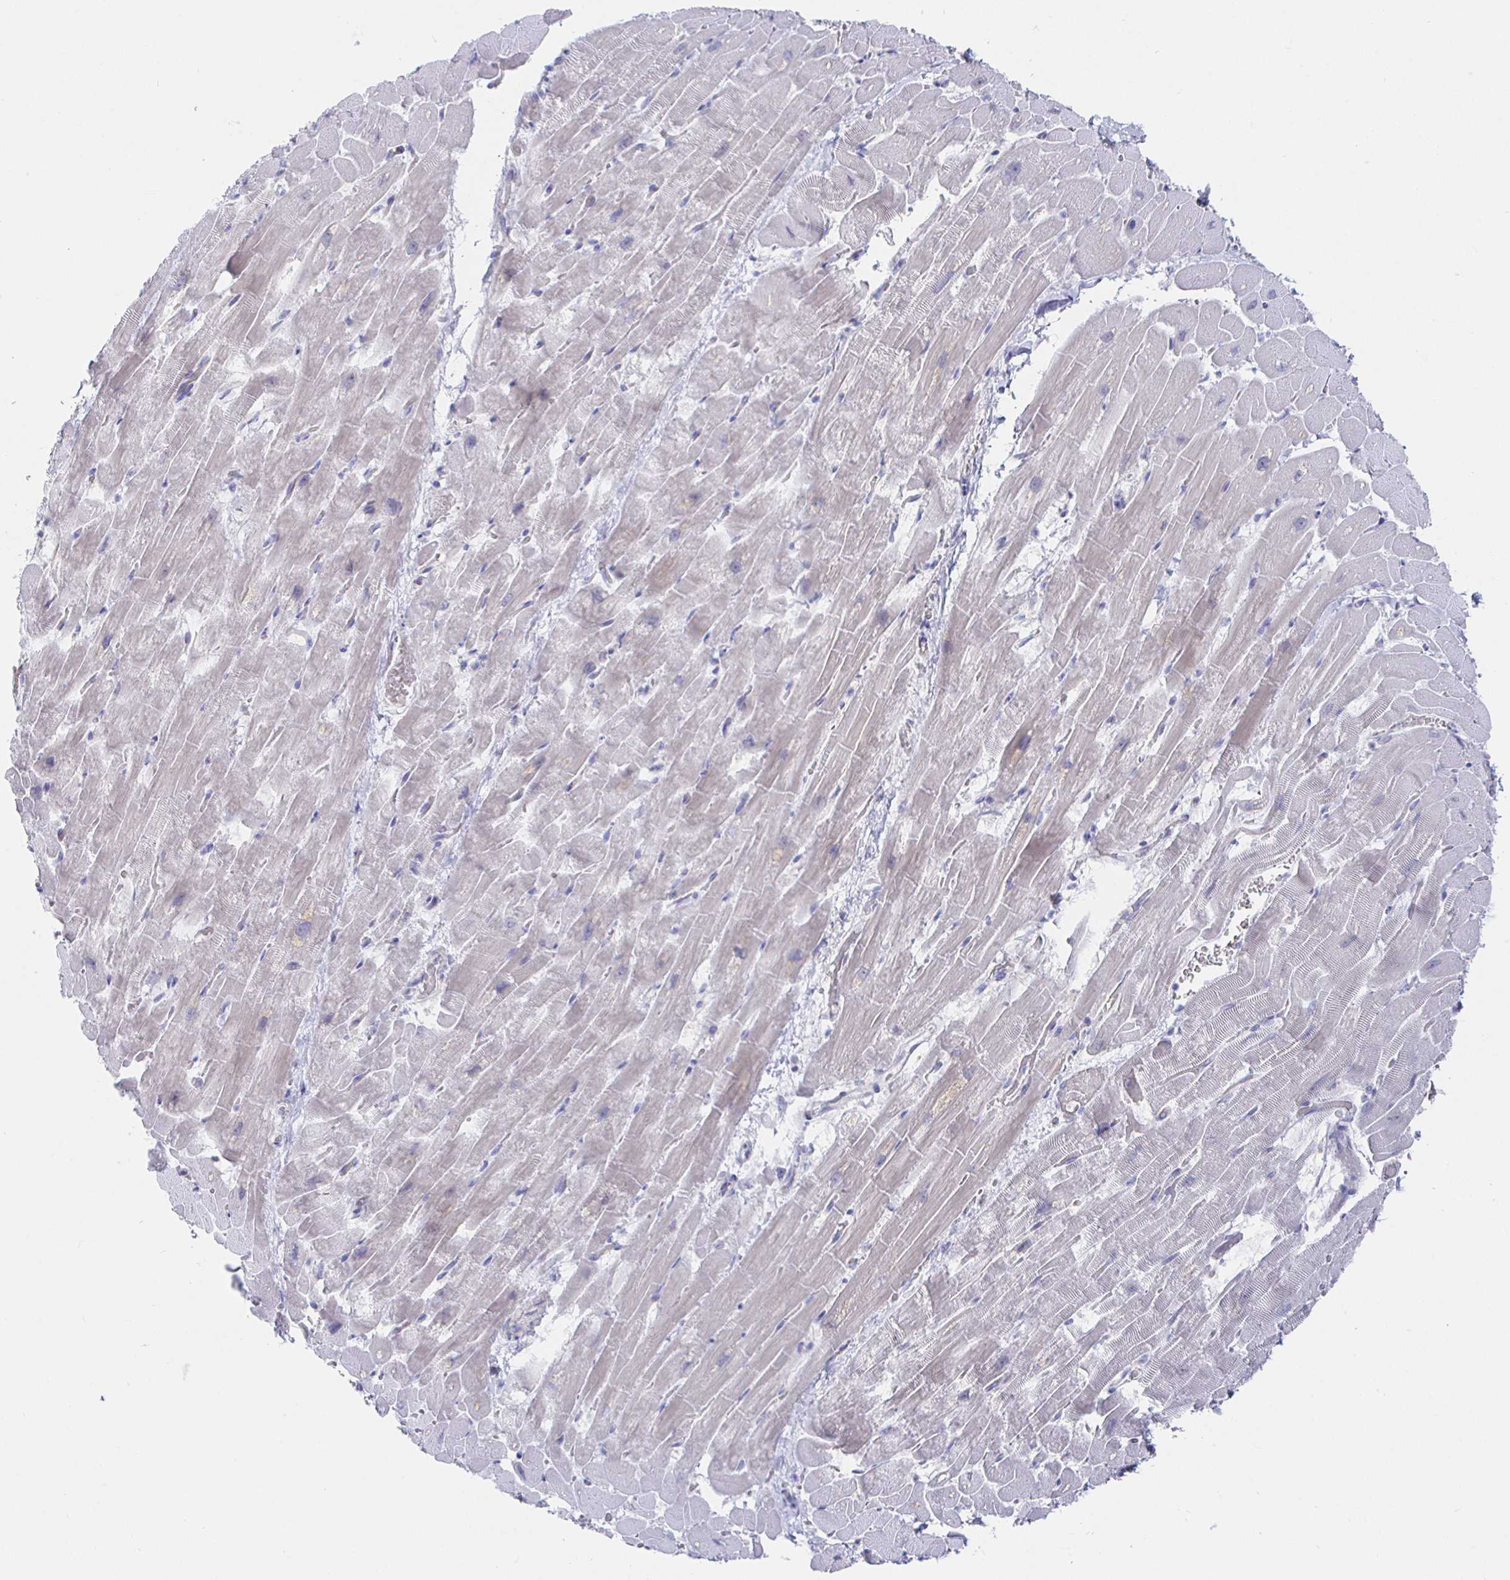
{"staining": {"intensity": "negative", "quantity": "none", "location": "none"}, "tissue": "heart muscle", "cell_type": "Cardiomyocytes", "image_type": "normal", "snomed": [{"axis": "morphology", "description": "Normal tissue, NOS"}, {"axis": "topography", "description": "Heart"}], "caption": "Immunohistochemistry histopathology image of benign human heart muscle stained for a protein (brown), which displays no positivity in cardiomyocytes.", "gene": "LRRC23", "patient": {"sex": "male", "age": 37}}